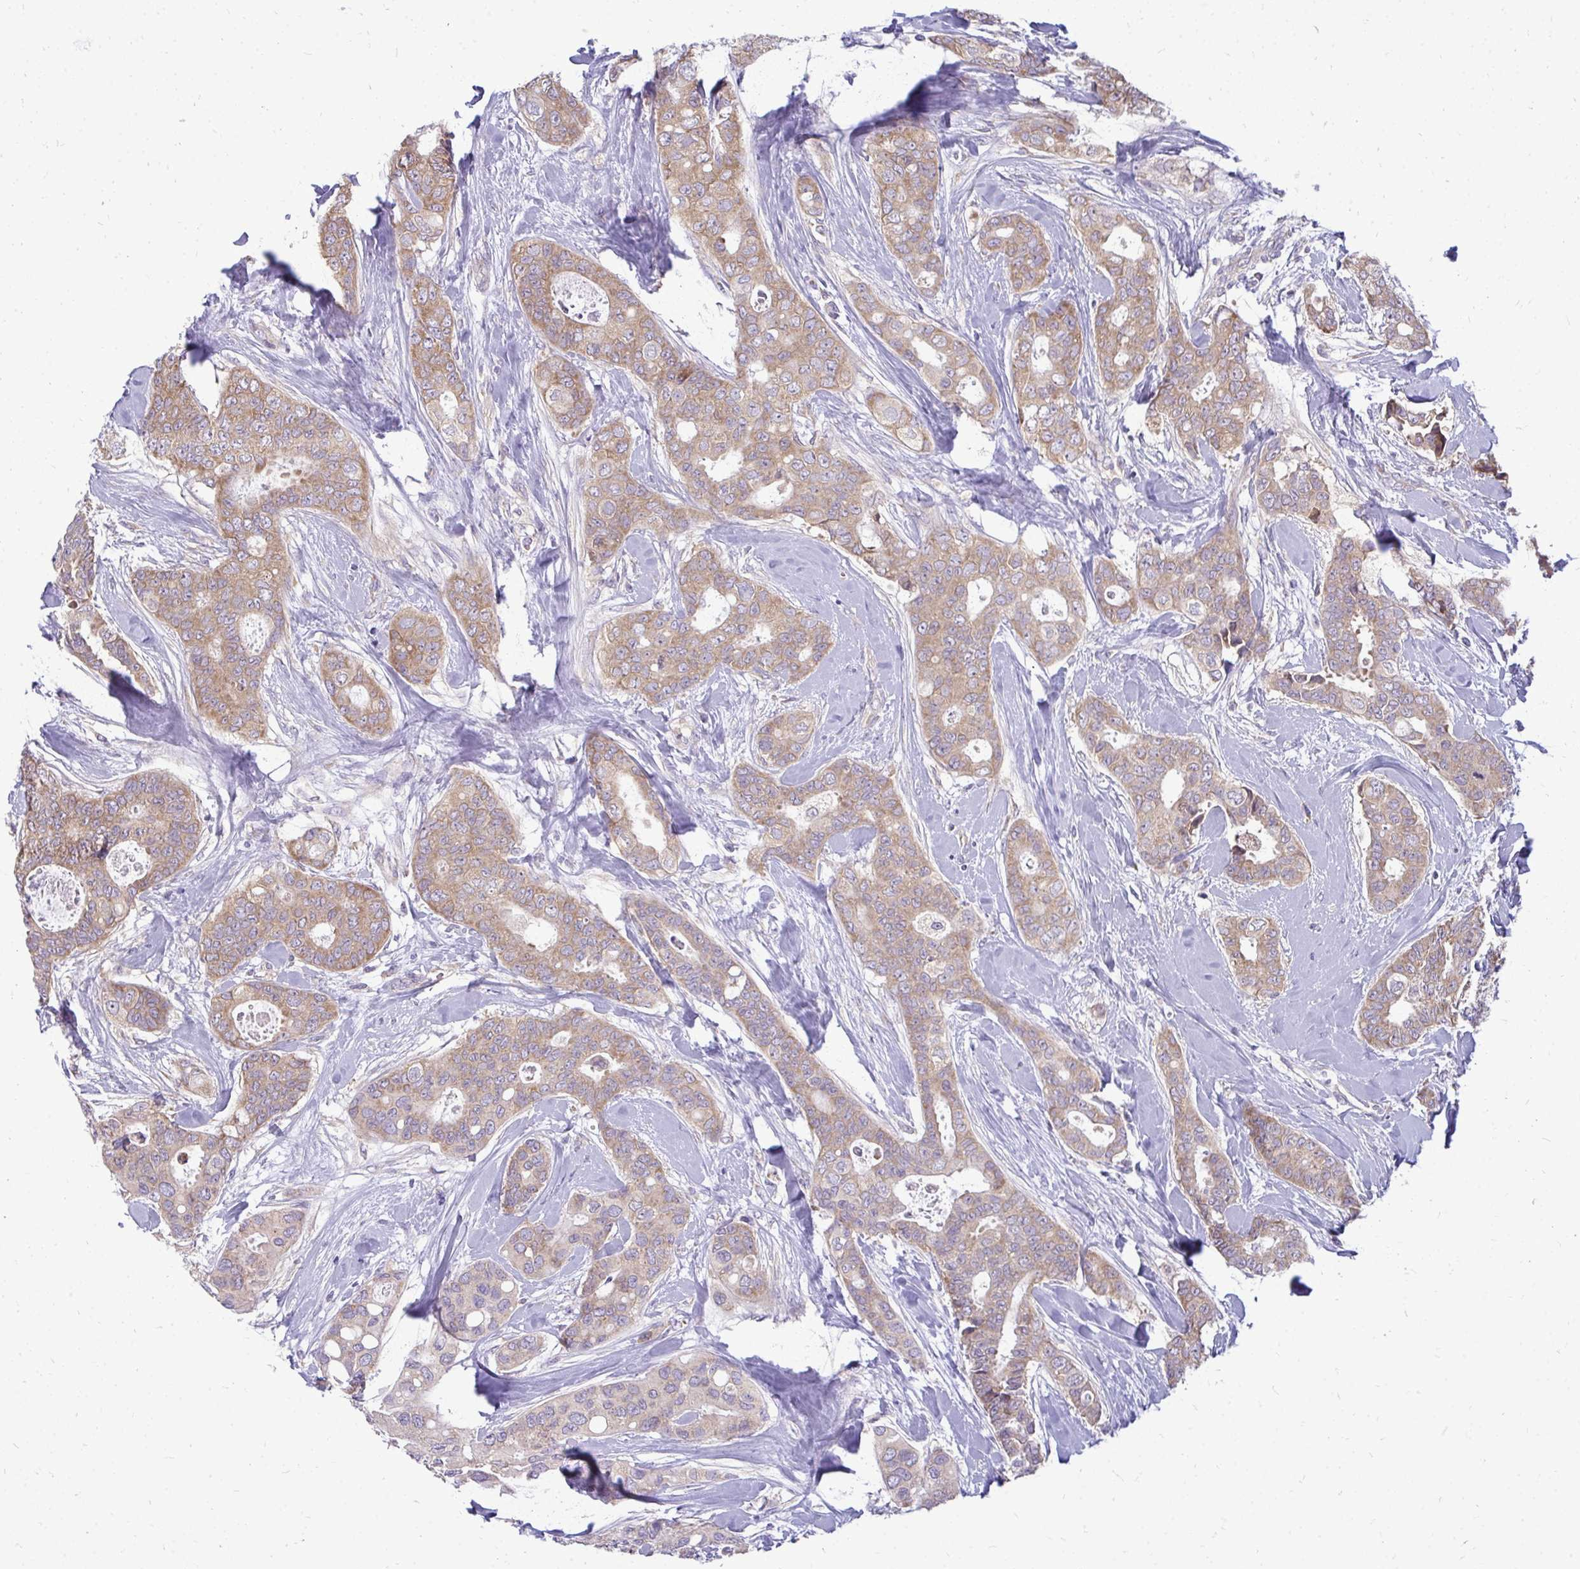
{"staining": {"intensity": "moderate", "quantity": ">75%", "location": "cytoplasmic/membranous"}, "tissue": "breast cancer", "cell_type": "Tumor cells", "image_type": "cancer", "snomed": [{"axis": "morphology", "description": "Duct carcinoma"}, {"axis": "topography", "description": "Breast"}], "caption": "Breast cancer (infiltrating ductal carcinoma) tissue reveals moderate cytoplasmic/membranous staining in approximately >75% of tumor cells", "gene": "RPLP2", "patient": {"sex": "female", "age": 45}}